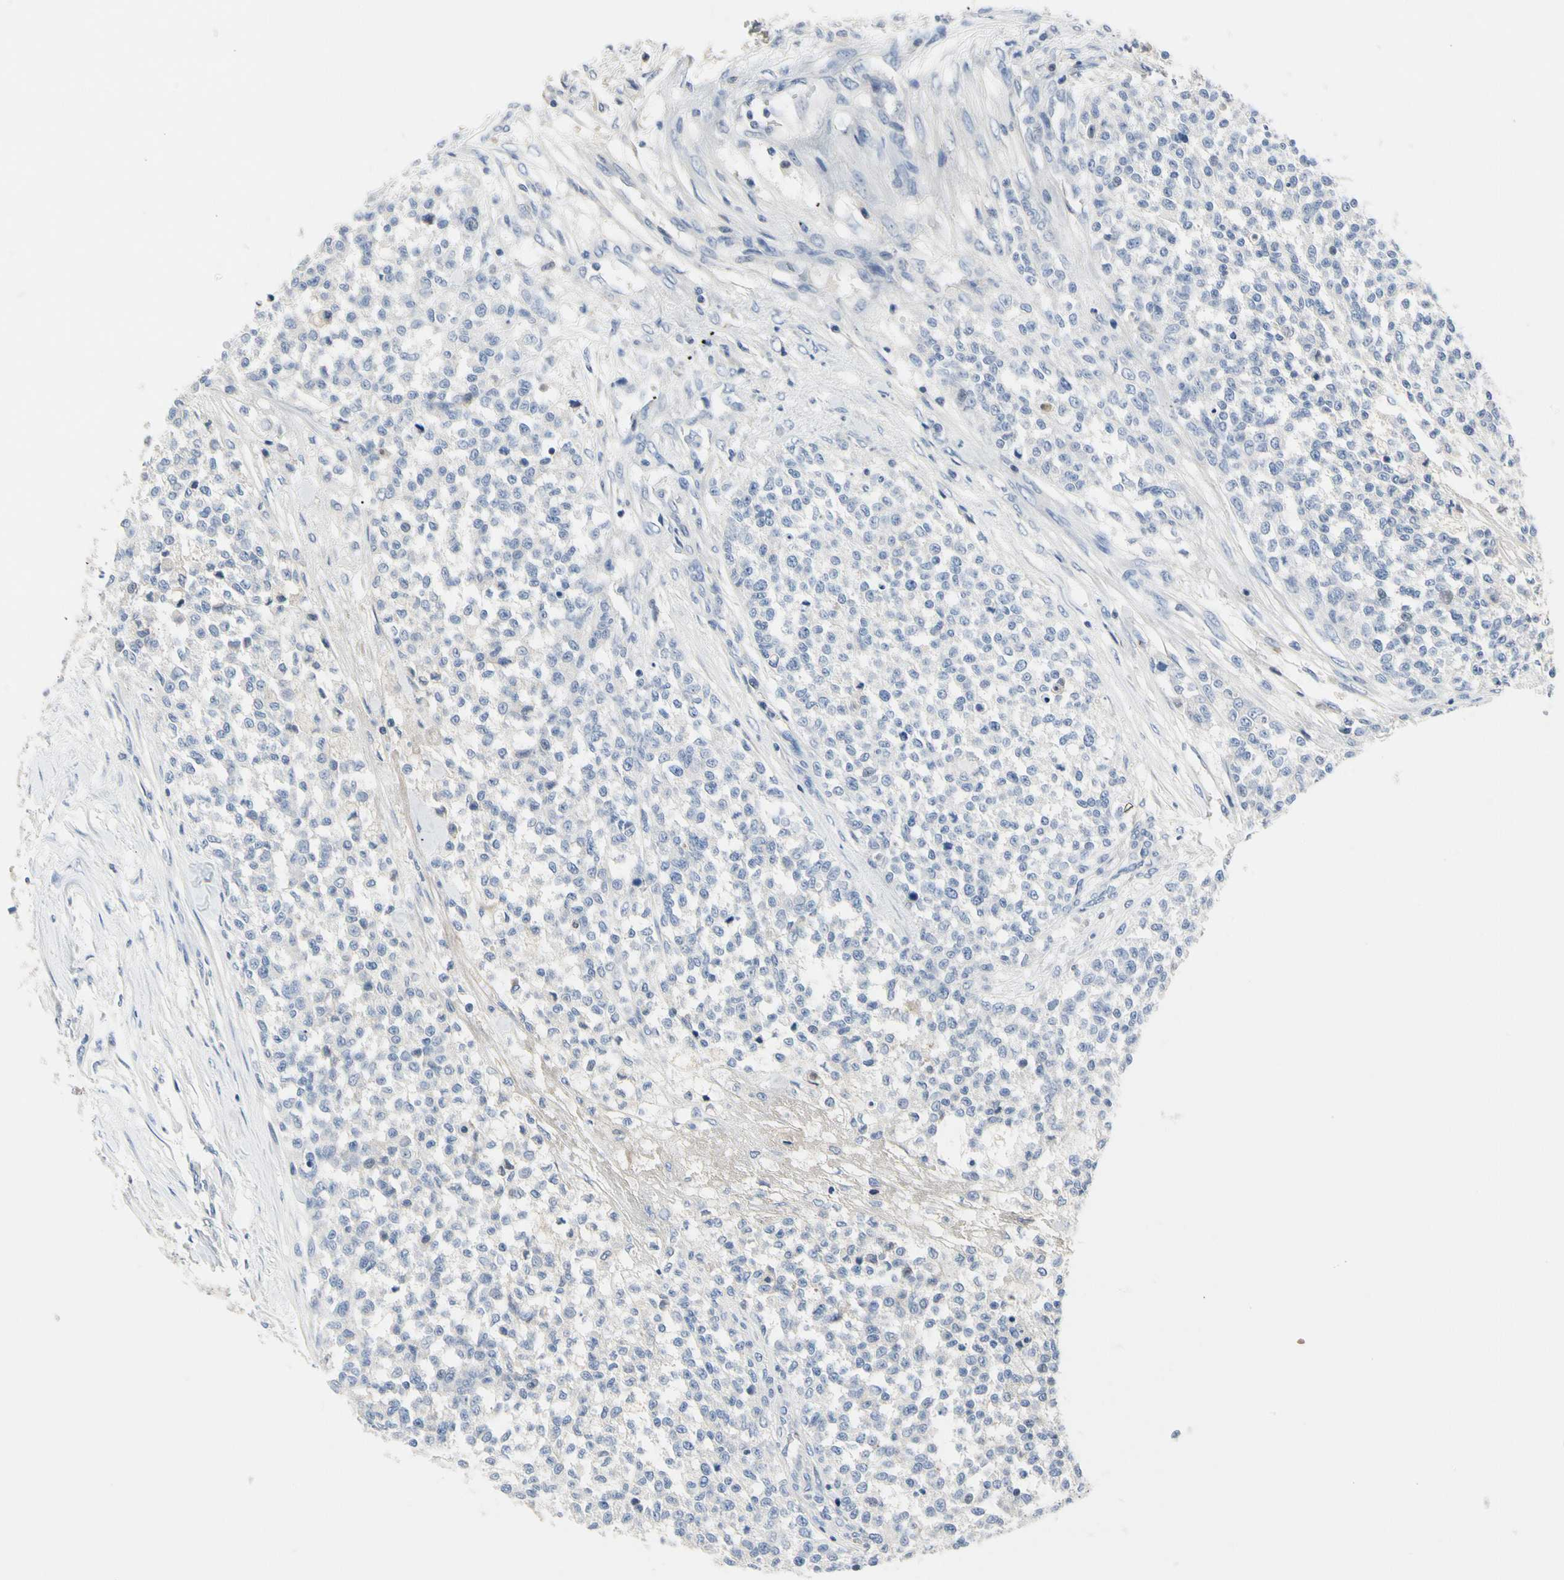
{"staining": {"intensity": "negative", "quantity": "none", "location": "none"}, "tissue": "testis cancer", "cell_type": "Tumor cells", "image_type": "cancer", "snomed": [{"axis": "morphology", "description": "Seminoma, NOS"}, {"axis": "topography", "description": "Testis"}], "caption": "Immunohistochemistry photomicrograph of testis seminoma stained for a protein (brown), which shows no positivity in tumor cells. (DAB (3,3'-diaminobenzidine) immunohistochemistry with hematoxylin counter stain).", "gene": "ECRG4", "patient": {"sex": "male", "age": 59}}